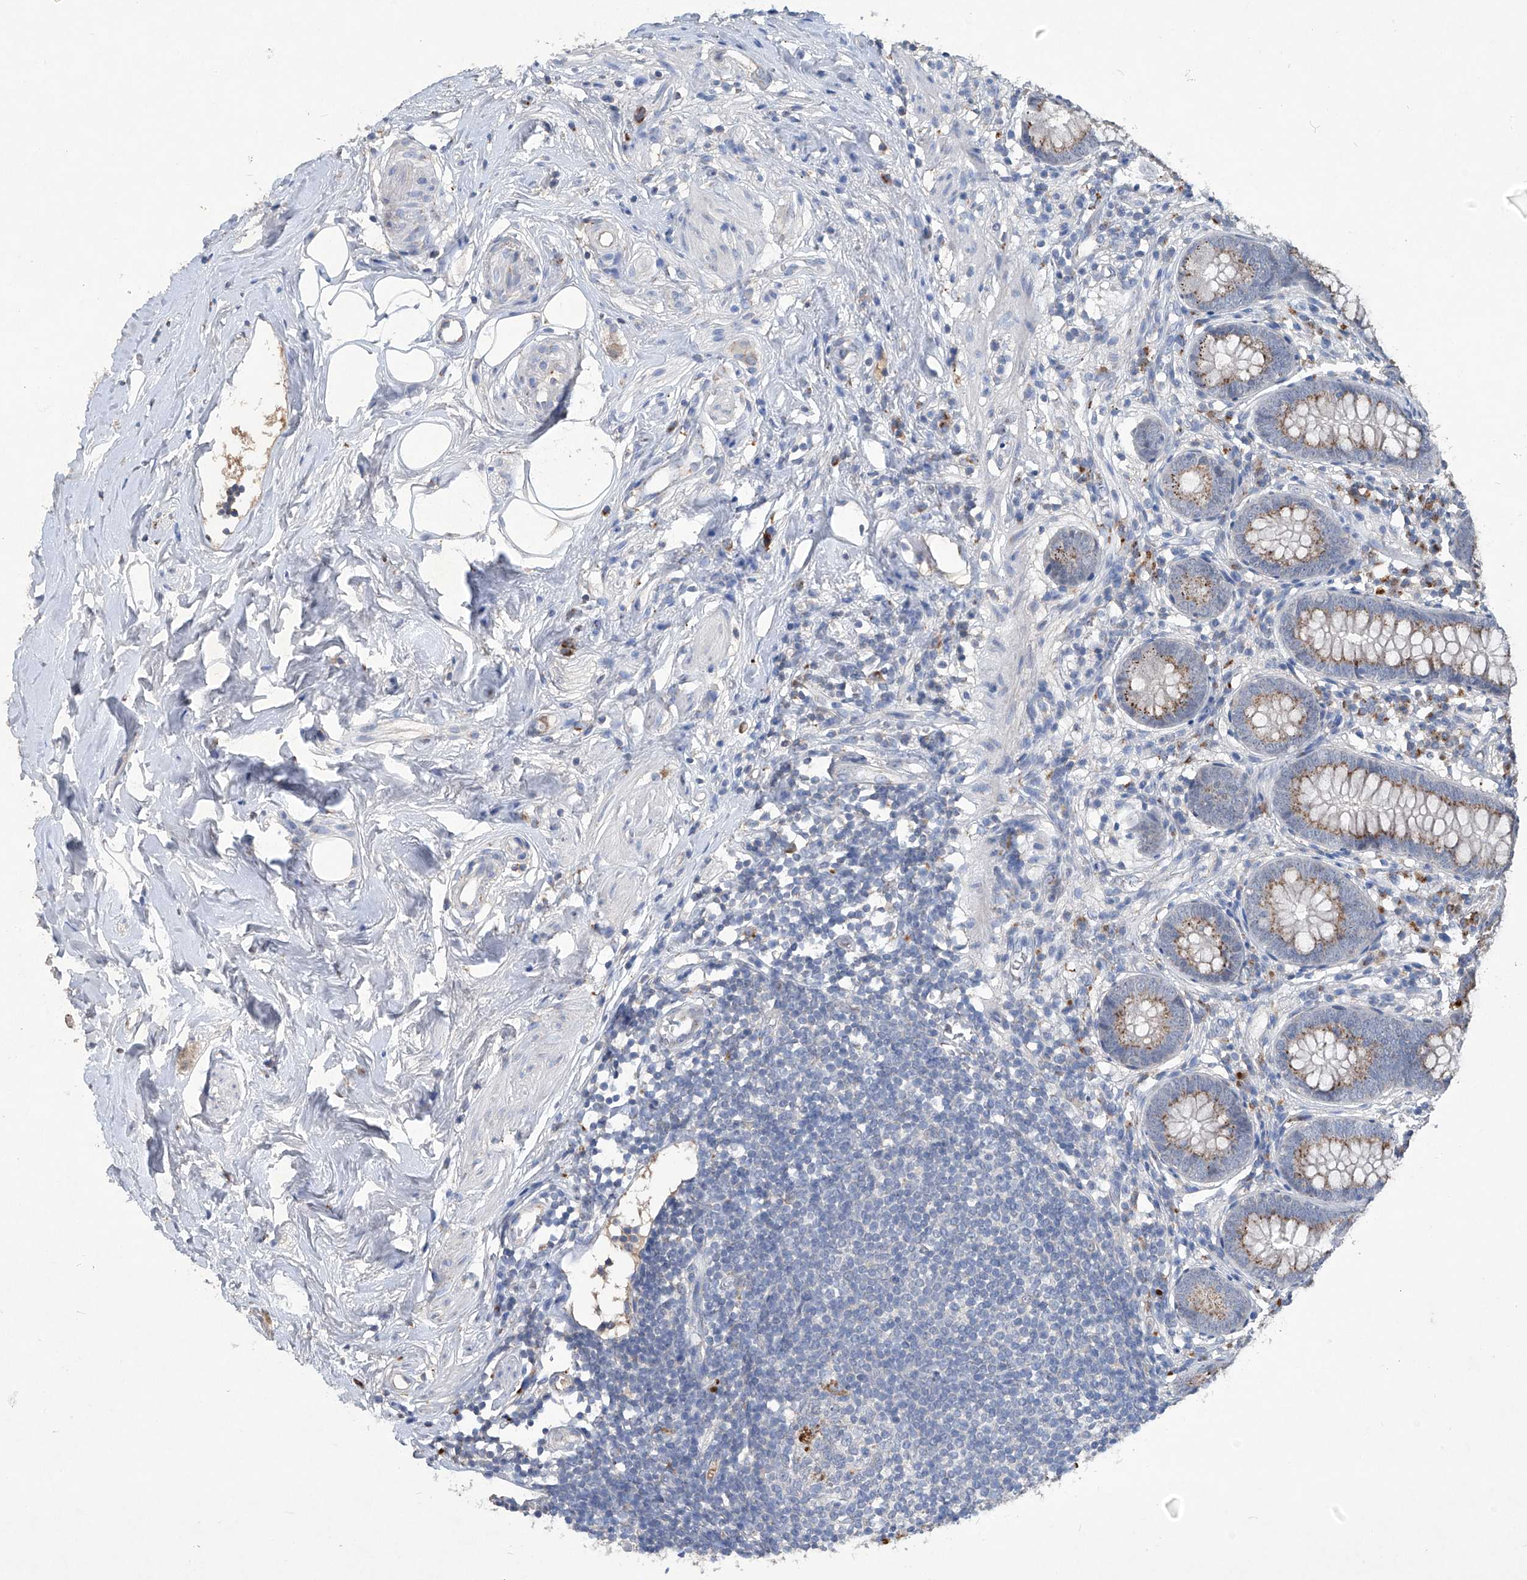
{"staining": {"intensity": "moderate", "quantity": ">75%", "location": "cytoplasmic/membranous"}, "tissue": "appendix", "cell_type": "Glandular cells", "image_type": "normal", "snomed": [{"axis": "morphology", "description": "Normal tissue, NOS"}, {"axis": "topography", "description": "Appendix"}], "caption": "High-power microscopy captured an IHC micrograph of benign appendix, revealing moderate cytoplasmic/membranous positivity in about >75% of glandular cells. (IHC, brightfield microscopy, high magnification).", "gene": "PCSK5", "patient": {"sex": "female", "age": 62}}